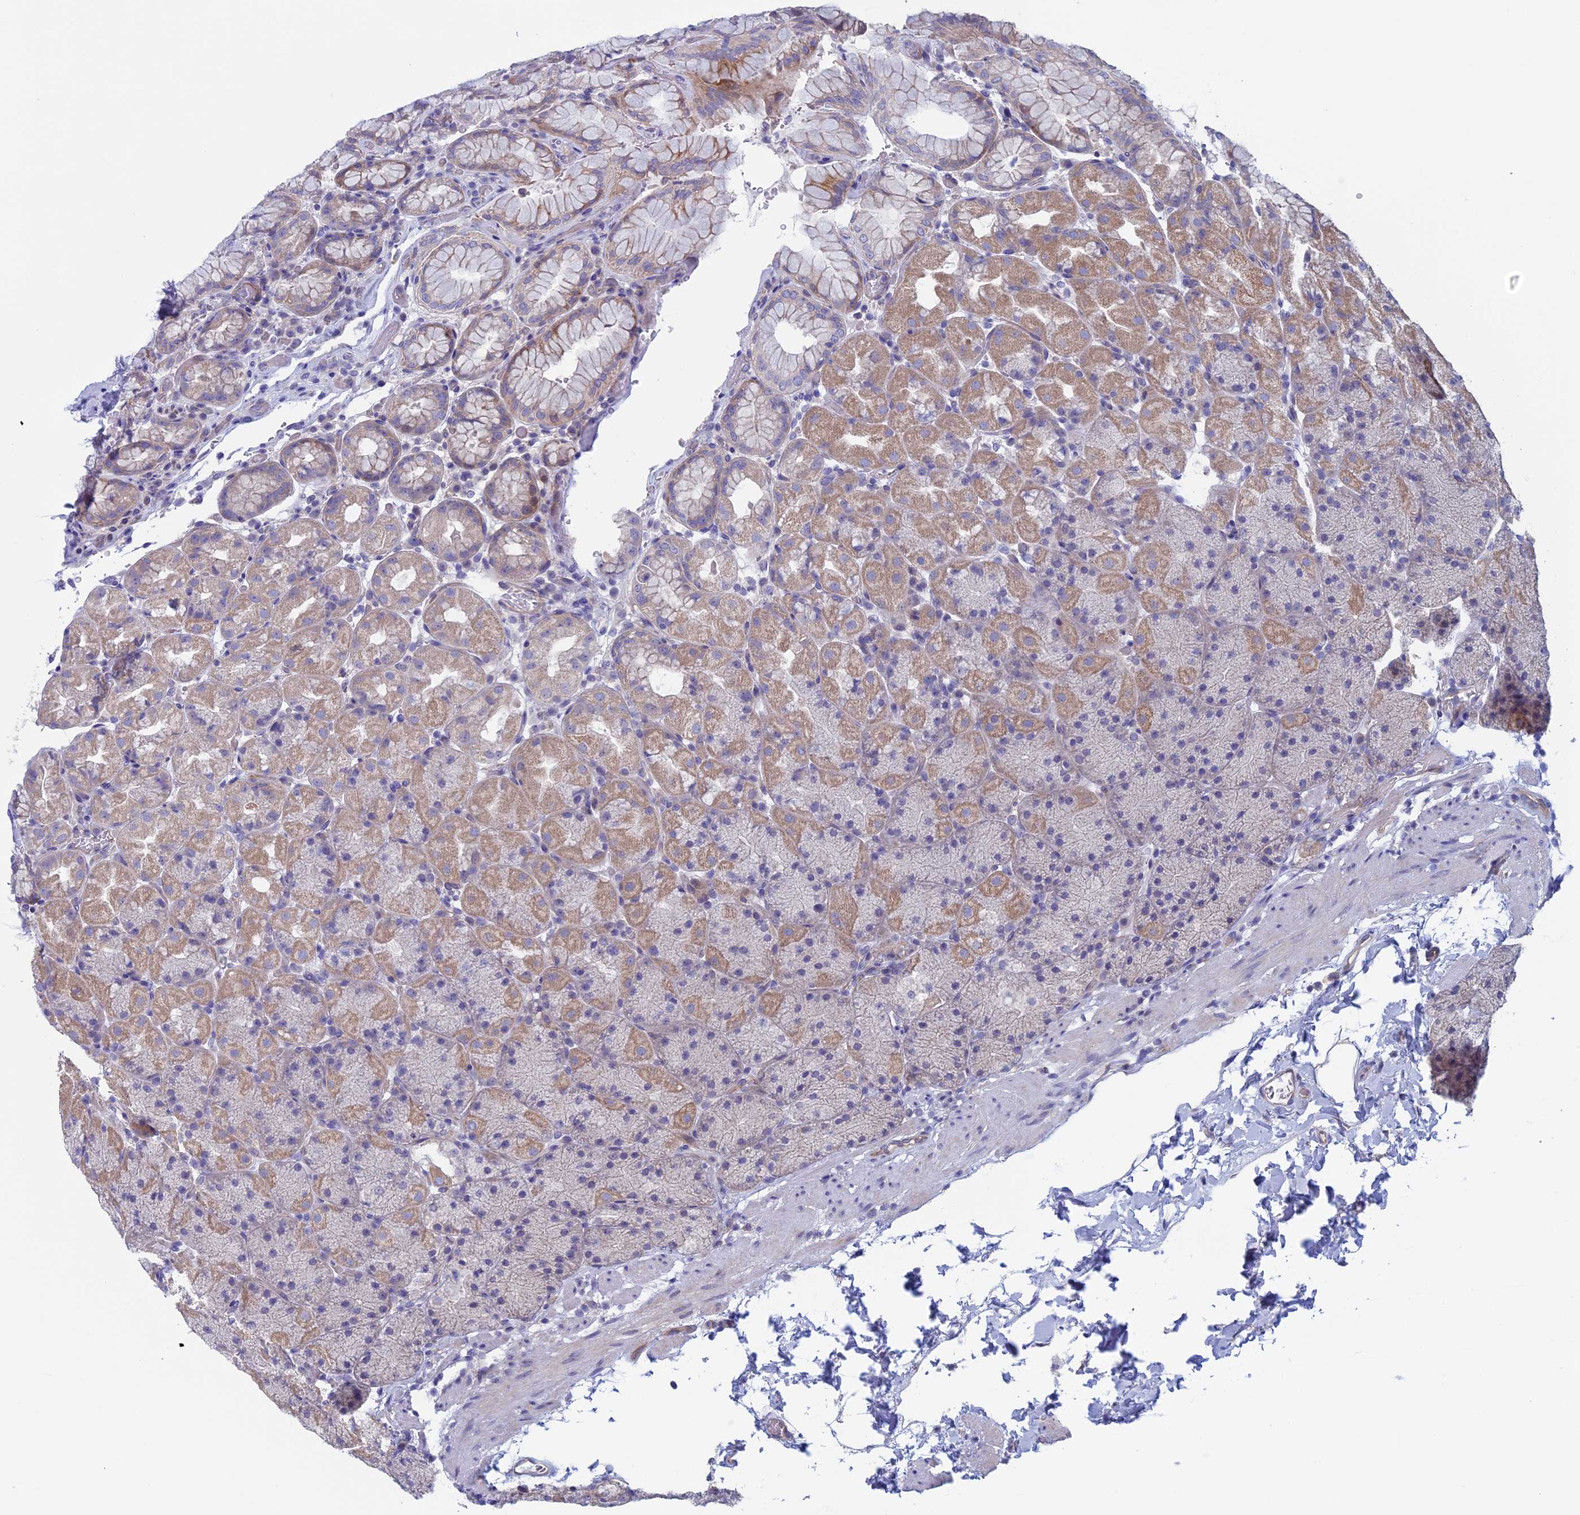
{"staining": {"intensity": "moderate", "quantity": "<25%", "location": "cytoplasmic/membranous"}, "tissue": "stomach", "cell_type": "Glandular cells", "image_type": "normal", "snomed": [{"axis": "morphology", "description": "Normal tissue, NOS"}, {"axis": "topography", "description": "Stomach, upper"}, {"axis": "topography", "description": "Stomach, lower"}], "caption": "A high-resolution micrograph shows immunohistochemistry staining of benign stomach, which exhibits moderate cytoplasmic/membranous expression in approximately <25% of glandular cells.", "gene": "CNOT6L", "patient": {"sex": "male", "age": 67}}